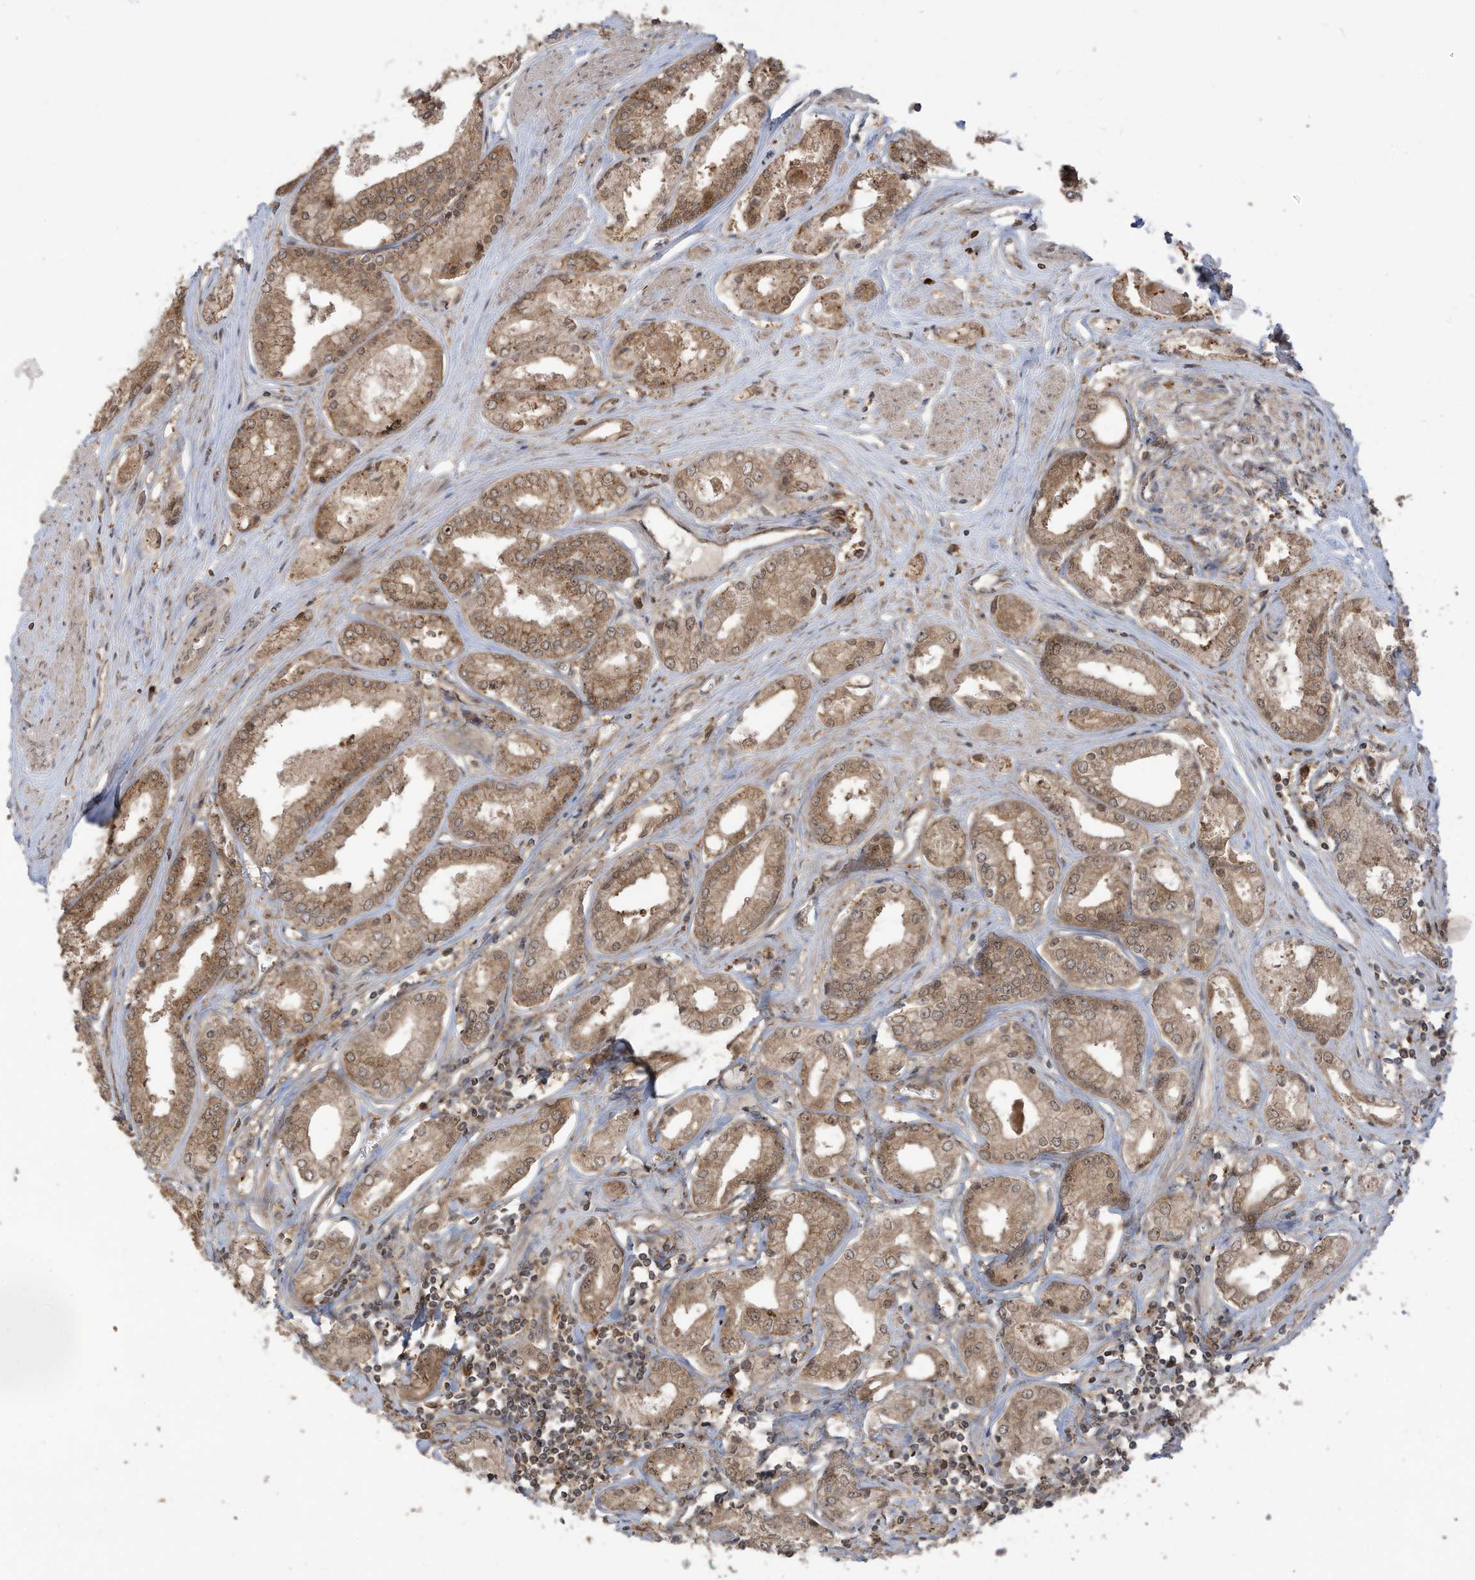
{"staining": {"intensity": "moderate", "quantity": ">75%", "location": "cytoplasmic/membranous"}, "tissue": "prostate cancer", "cell_type": "Tumor cells", "image_type": "cancer", "snomed": [{"axis": "morphology", "description": "Adenocarcinoma, Low grade"}, {"axis": "topography", "description": "Prostate"}], "caption": "High-magnification brightfield microscopy of low-grade adenocarcinoma (prostate) stained with DAB (brown) and counterstained with hematoxylin (blue). tumor cells exhibit moderate cytoplasmic/membranous expression is seen in approximately>75% of cells. Immunohistochemistry stains the protein in brown and the nuclei are stained blue.", "gene": "CARF", "patient": {"sex": "male", "age": 60}}